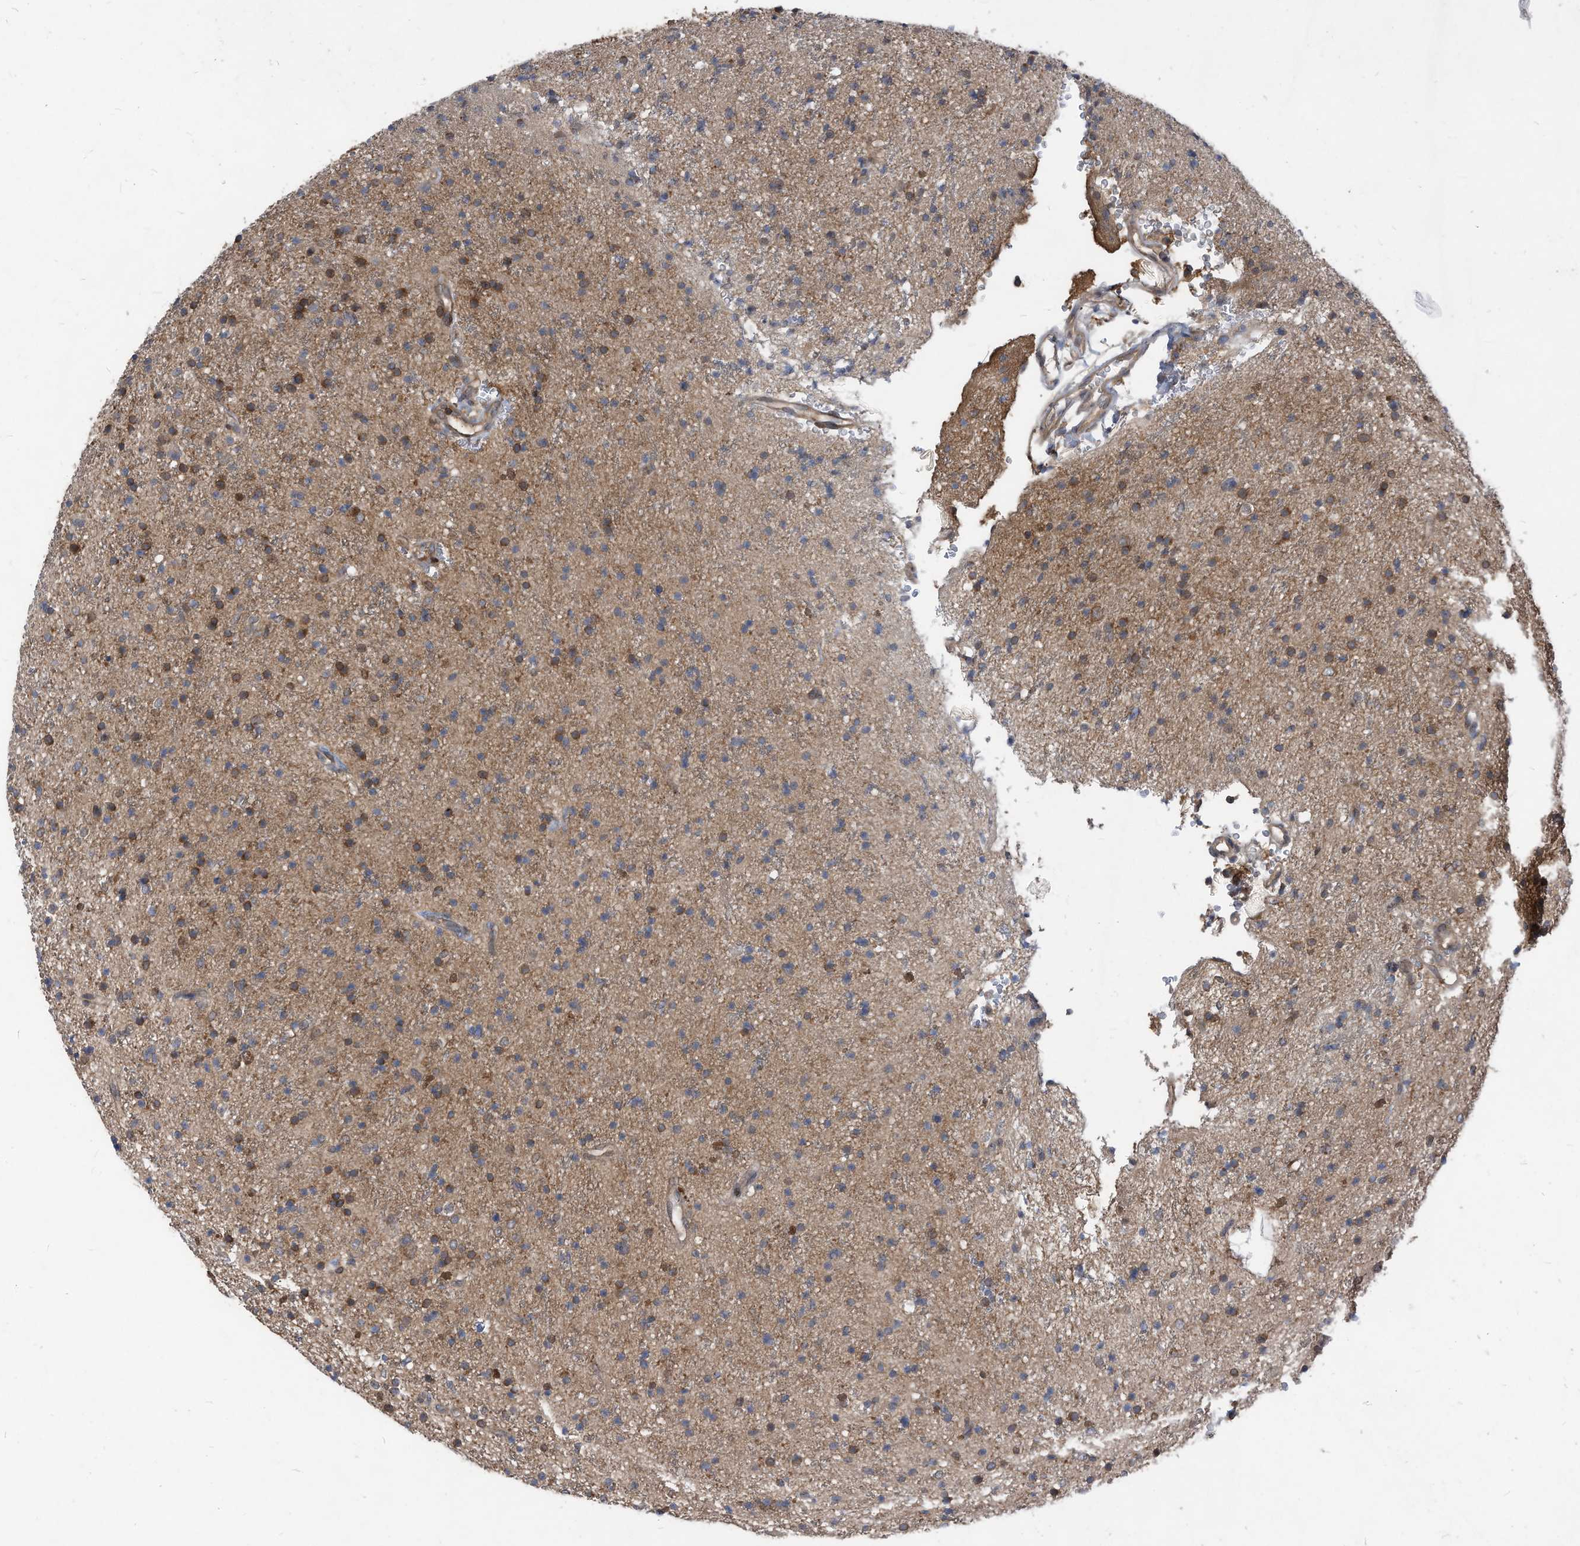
{"staining": {"intensity": "weak", "quantity": "25%-75%", "location": "cytoplasmic/membranous"}, "tissue": "glioma", "cell_type": "Tumor cells", "image_type": "cancer", "snomed": [{"axis": "morphology", "description": "Glioma, malignant, High grade"}, {"axis": "topography", "description": "Brain"}], "caption": "Protein expression analysis of malignant glioma (high-grade) demonstrates weak cytoplasmic/membranous expression in approximately 25%-75% of tumor cells.", "gene": "KPNB1", "patient": {"sex": "male", "age": 34}}